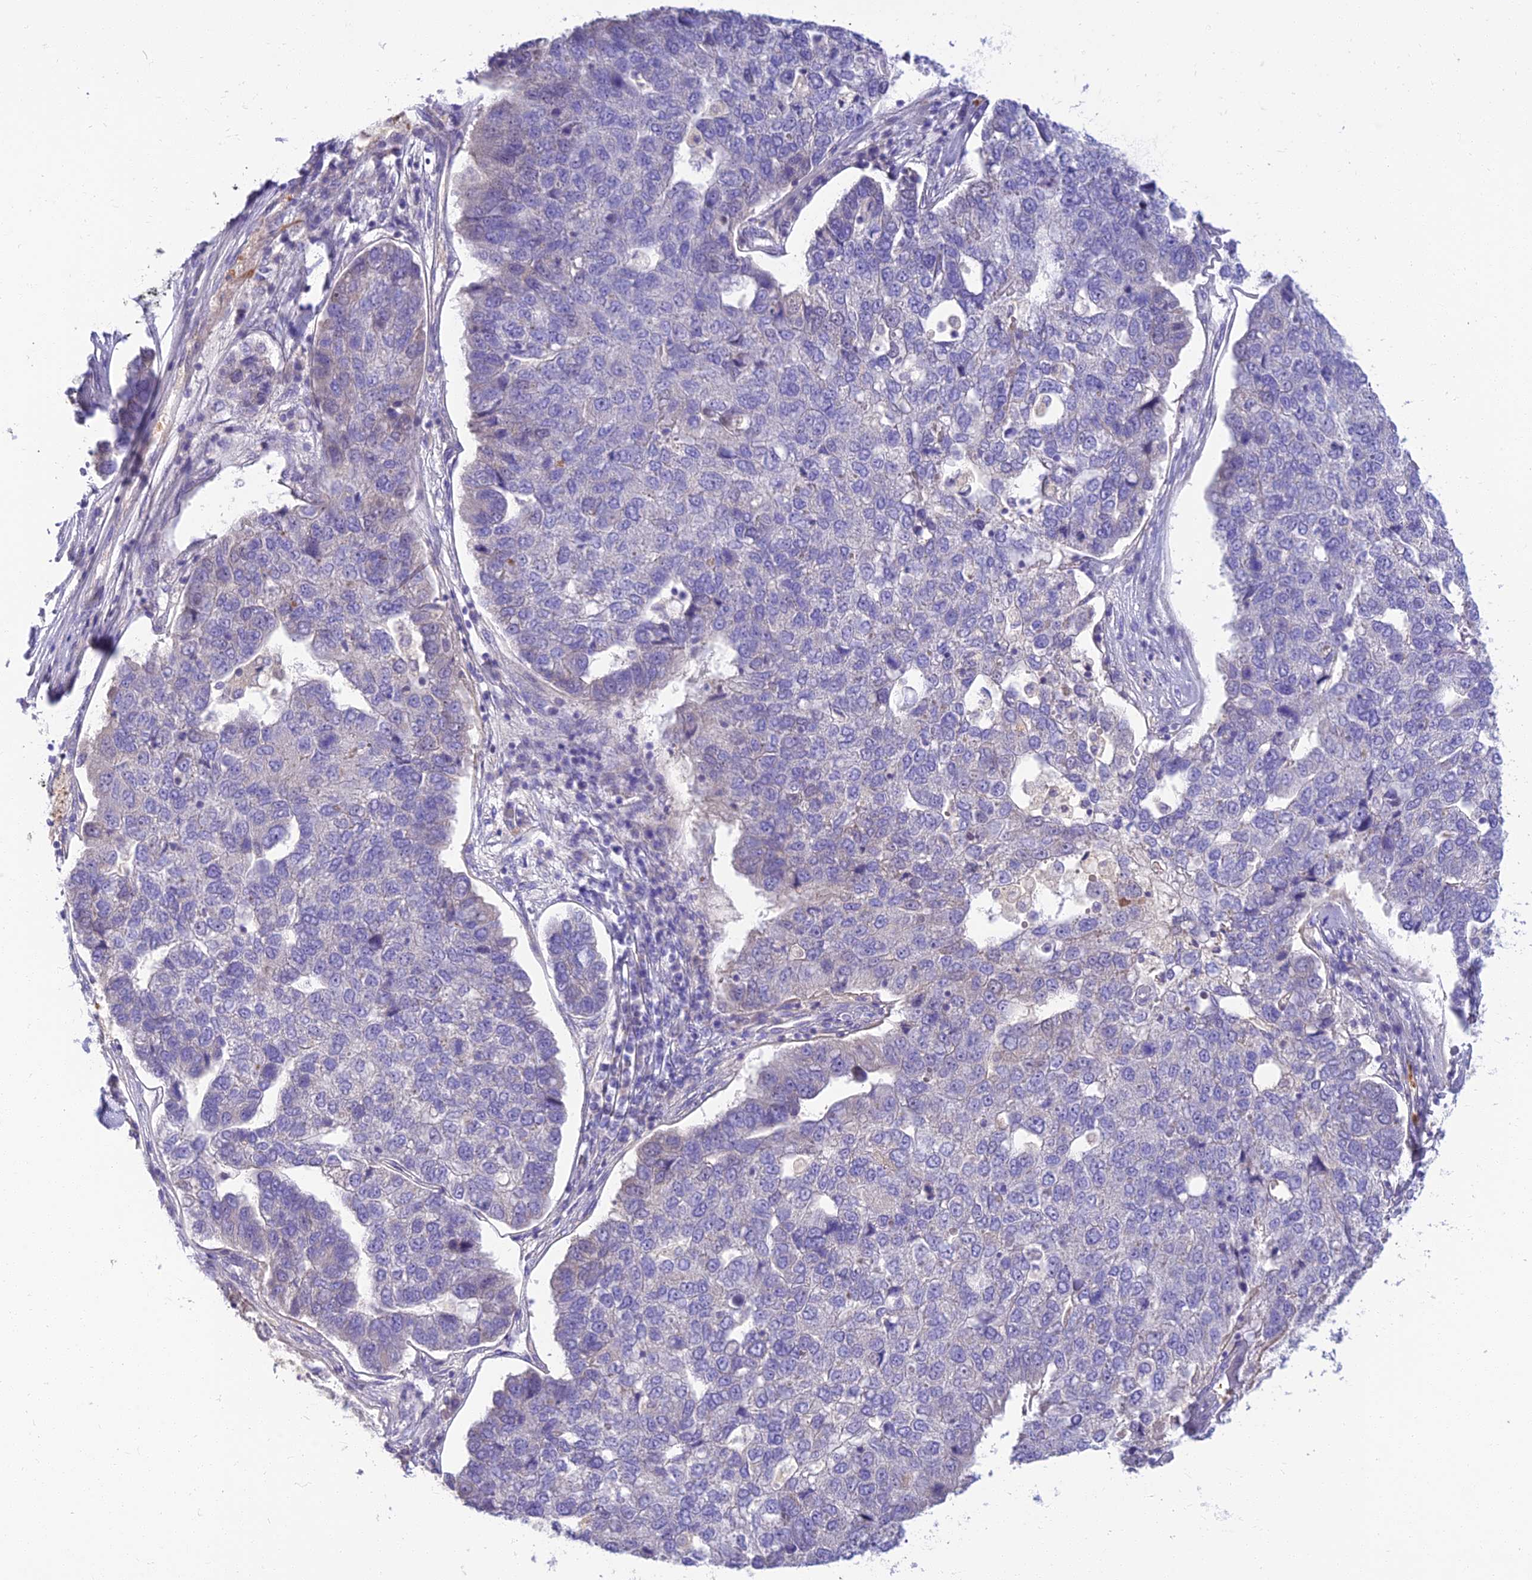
{"staining": {"intensity": "negative", "quantity": "none", "location": "none"}, "tissue": "pancreatic cancer", "cell_type": "Tumor cells", "image_type": "cancer", "snomed": [{"axis": "morphology", "description": "Adenocarcinoma, NOS"}, {"axis": "topography", "description": "Pancreas"}], "caption": "High power microscopy histopathology image of an immunohistochemistry (IHC) photomicrograph of pancreatic cancer, revealing no significant expression in tumor cells. Brightfield microscopy of immunohistochemistry (IHC) stained with DAB (3,3'-diaminobenzidine) (brown) and hematoxylin (blue), captured at high magnification.", "gene": "CLIP4", "patient": {"sex": "female", "age": 61}}